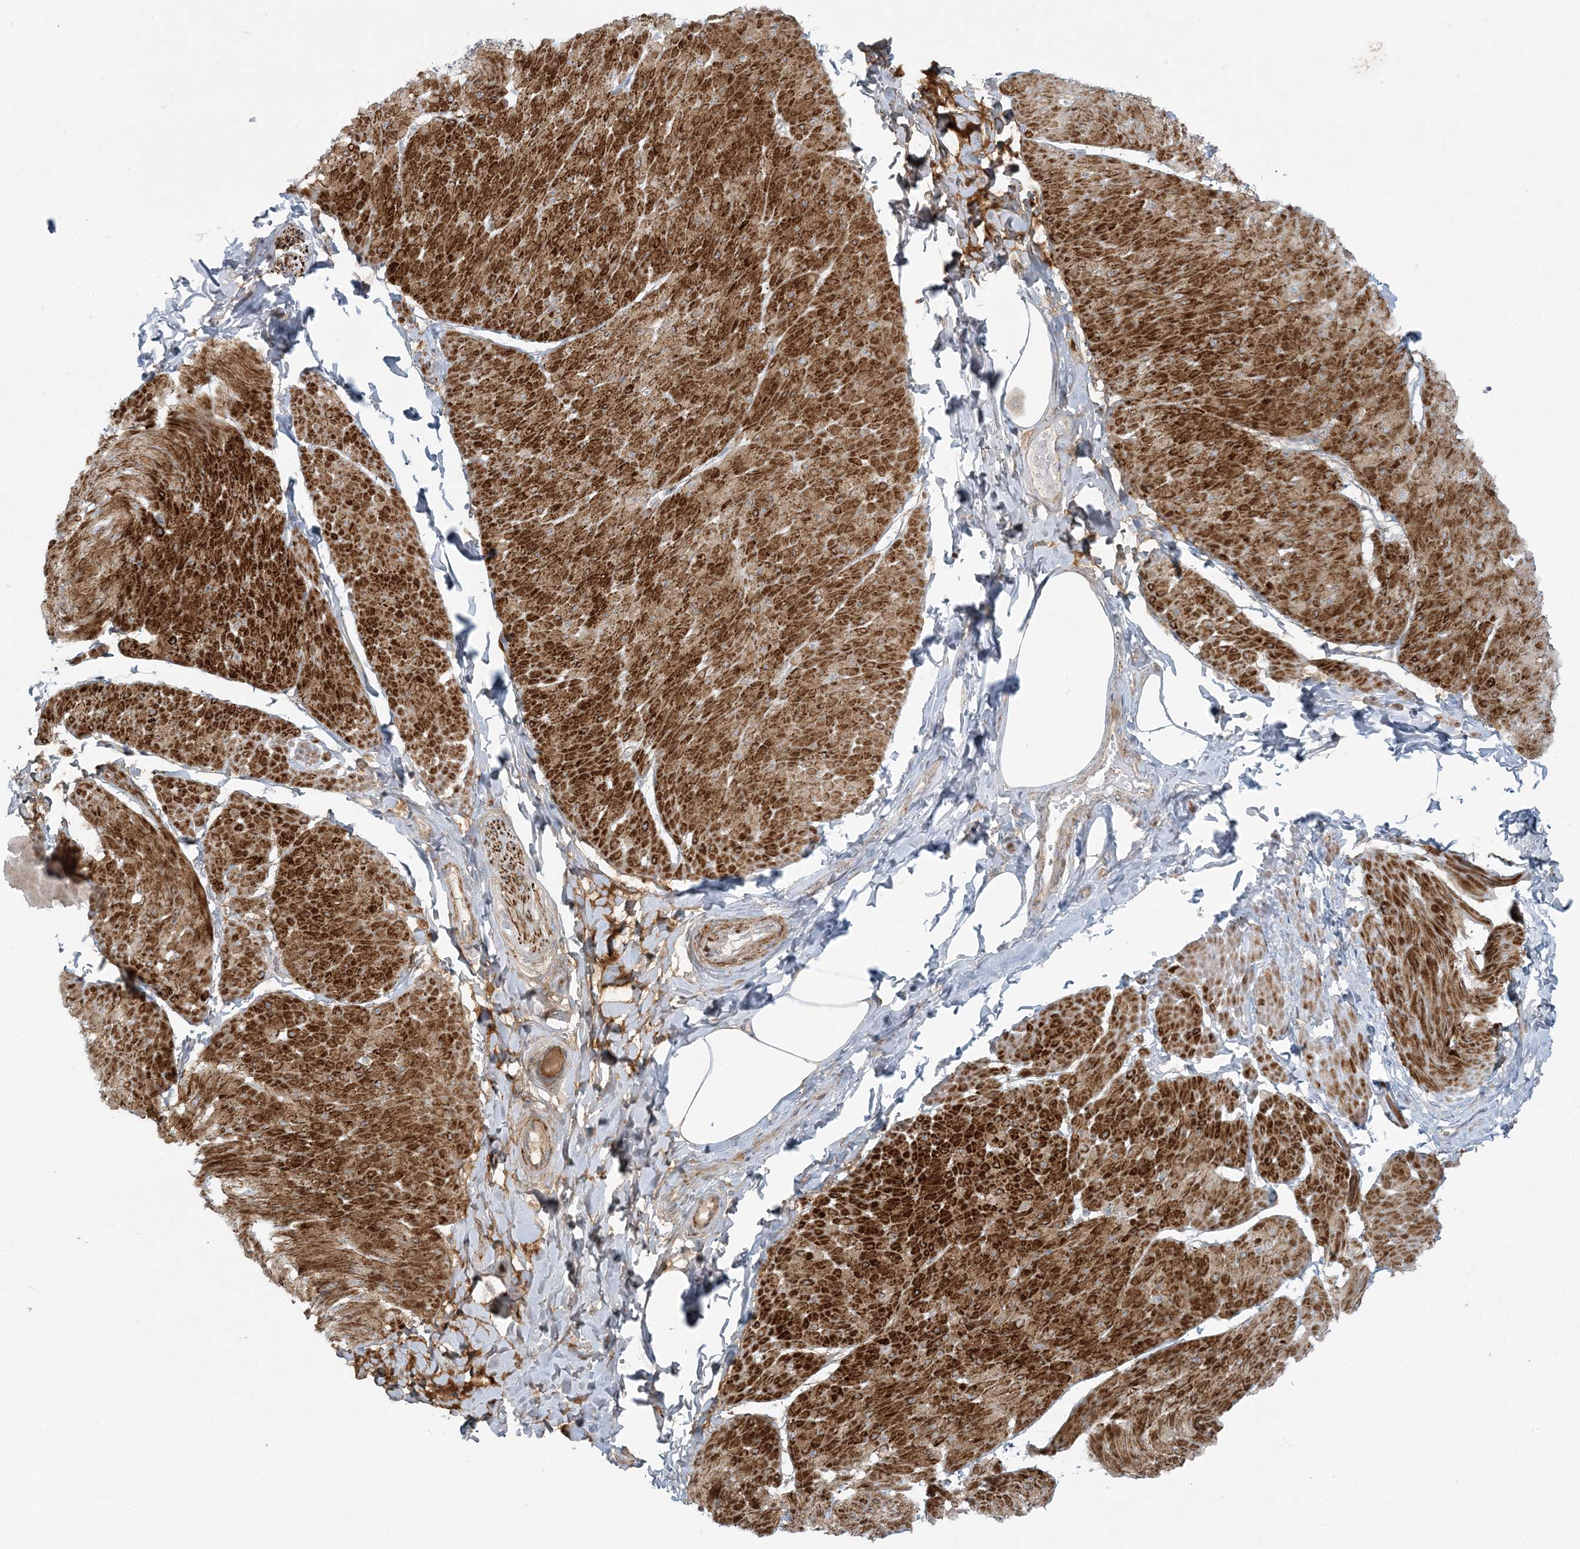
{"staining": {"intensity": "strong", "quantity": ">75%", "location": "cytoplasmic/membranous"}, "tissue": "smooth muscle", "cell_type": "Smooth muscle cells", "image_type": "normal", "snomed": [{"axis": "morphology", "description": "Urothelial carcinoma, High grade"}, {"axis": "topography", "description": "Urinary bladder"}], "caption": "This micrograph demonstrates normal smooth muscle stained with immunohistochemistry (IHC) to label a protein in brown. The cytoplasmic/membranous of smooth muscle cells show strong positivity for the protein. Nuclei are counter-stained blue.", "gene": "PIK3R4", "patient": {"sex": "male", "age": 46}}